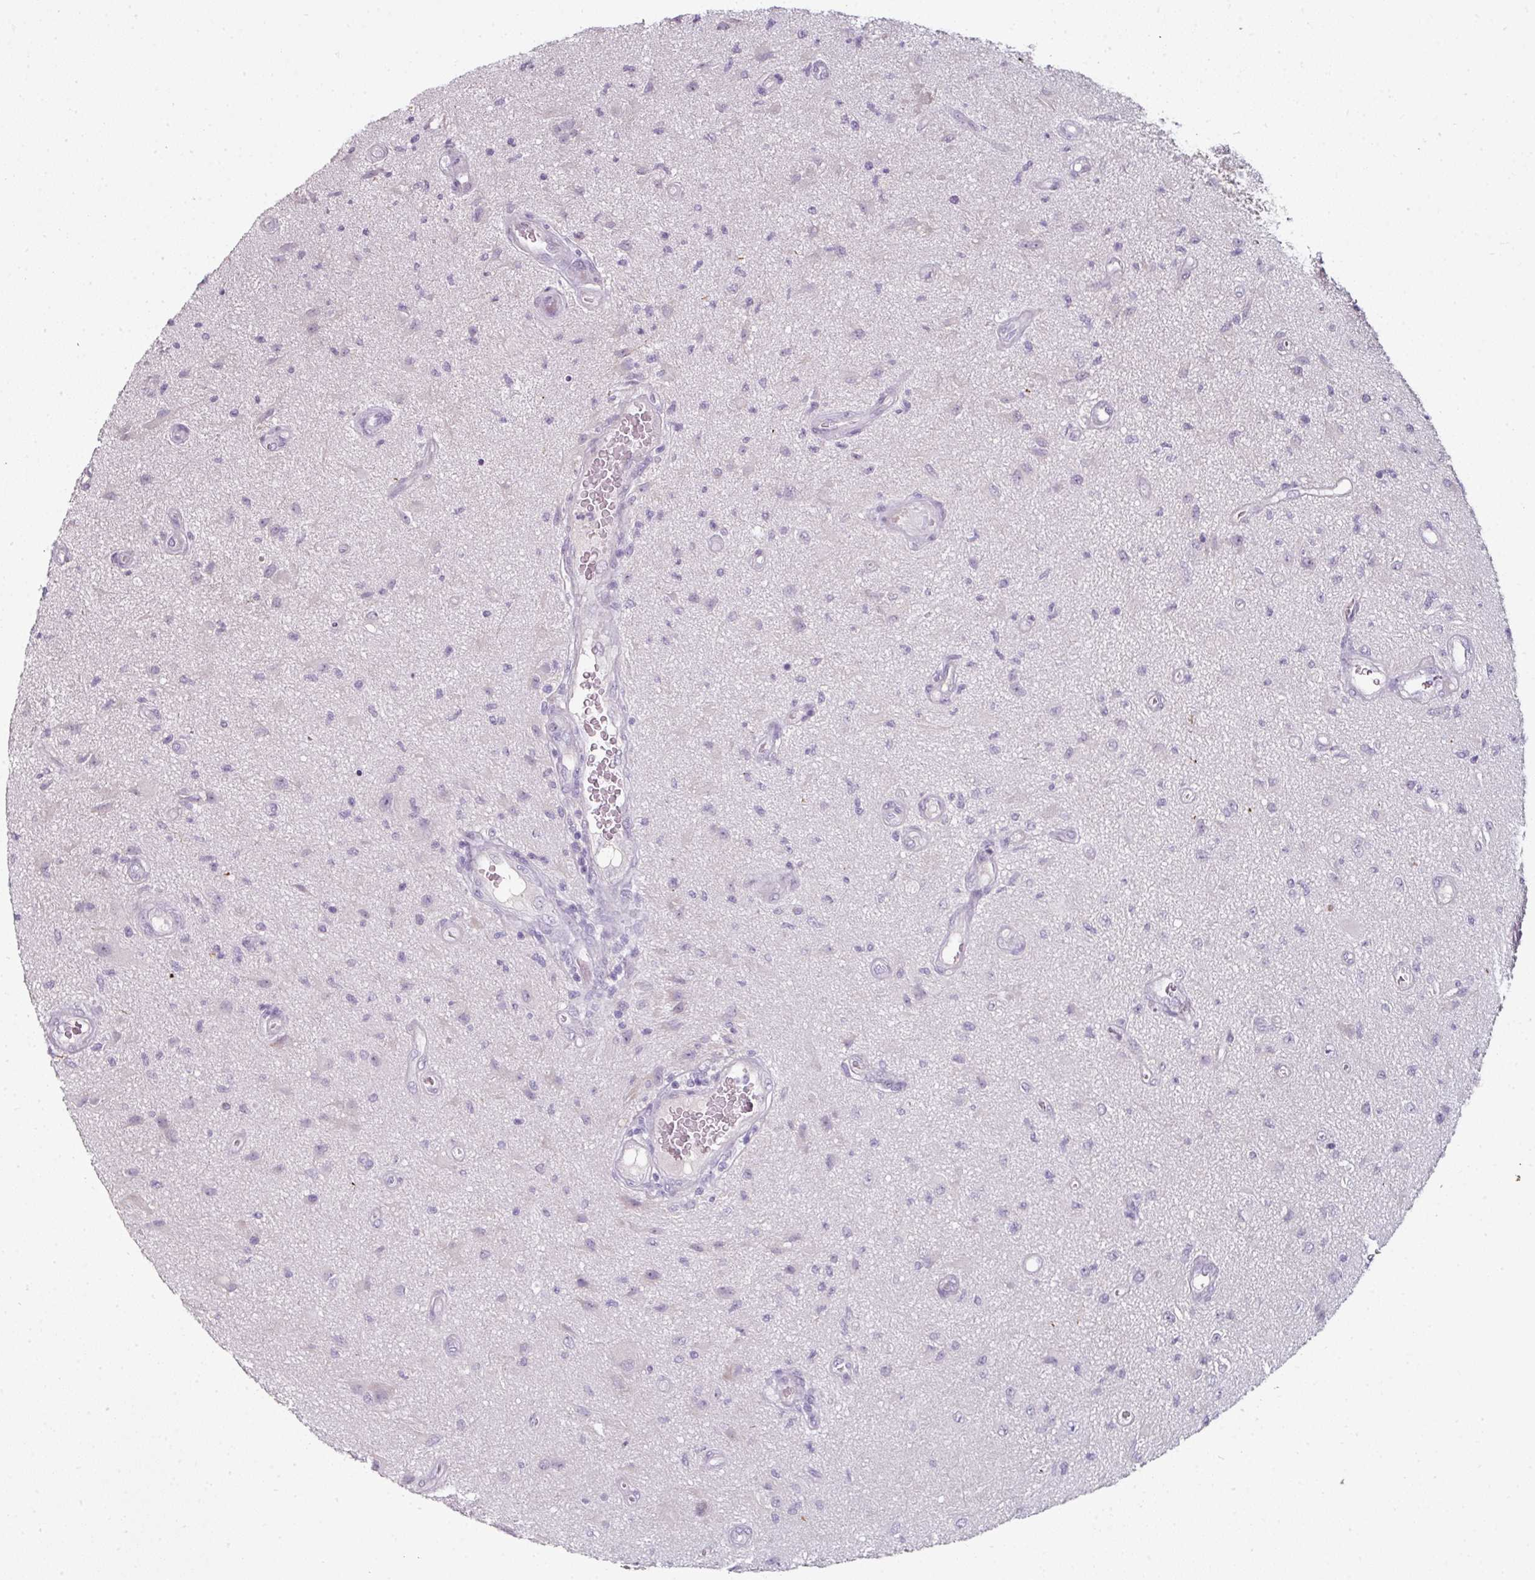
{"staining": {"intensity": "negative", "quantity": "none", "location": "none"}, "tissue": "glioma", "cell_type": "Tumor cells", "image_type": "cancer", "snomed": [{"axis": "morphology", "description": "Glioma, malignant, High grade"}, {"axis": "topography", "description": "Brain"}], "caption": "High power microscopy photomicrograph of an immunohistochemistry histopathology image of glioma, revealing no significant positivity in tumor cells.", "gene": "FHAD1", "patient": {"sex": "male", "age": 67}}